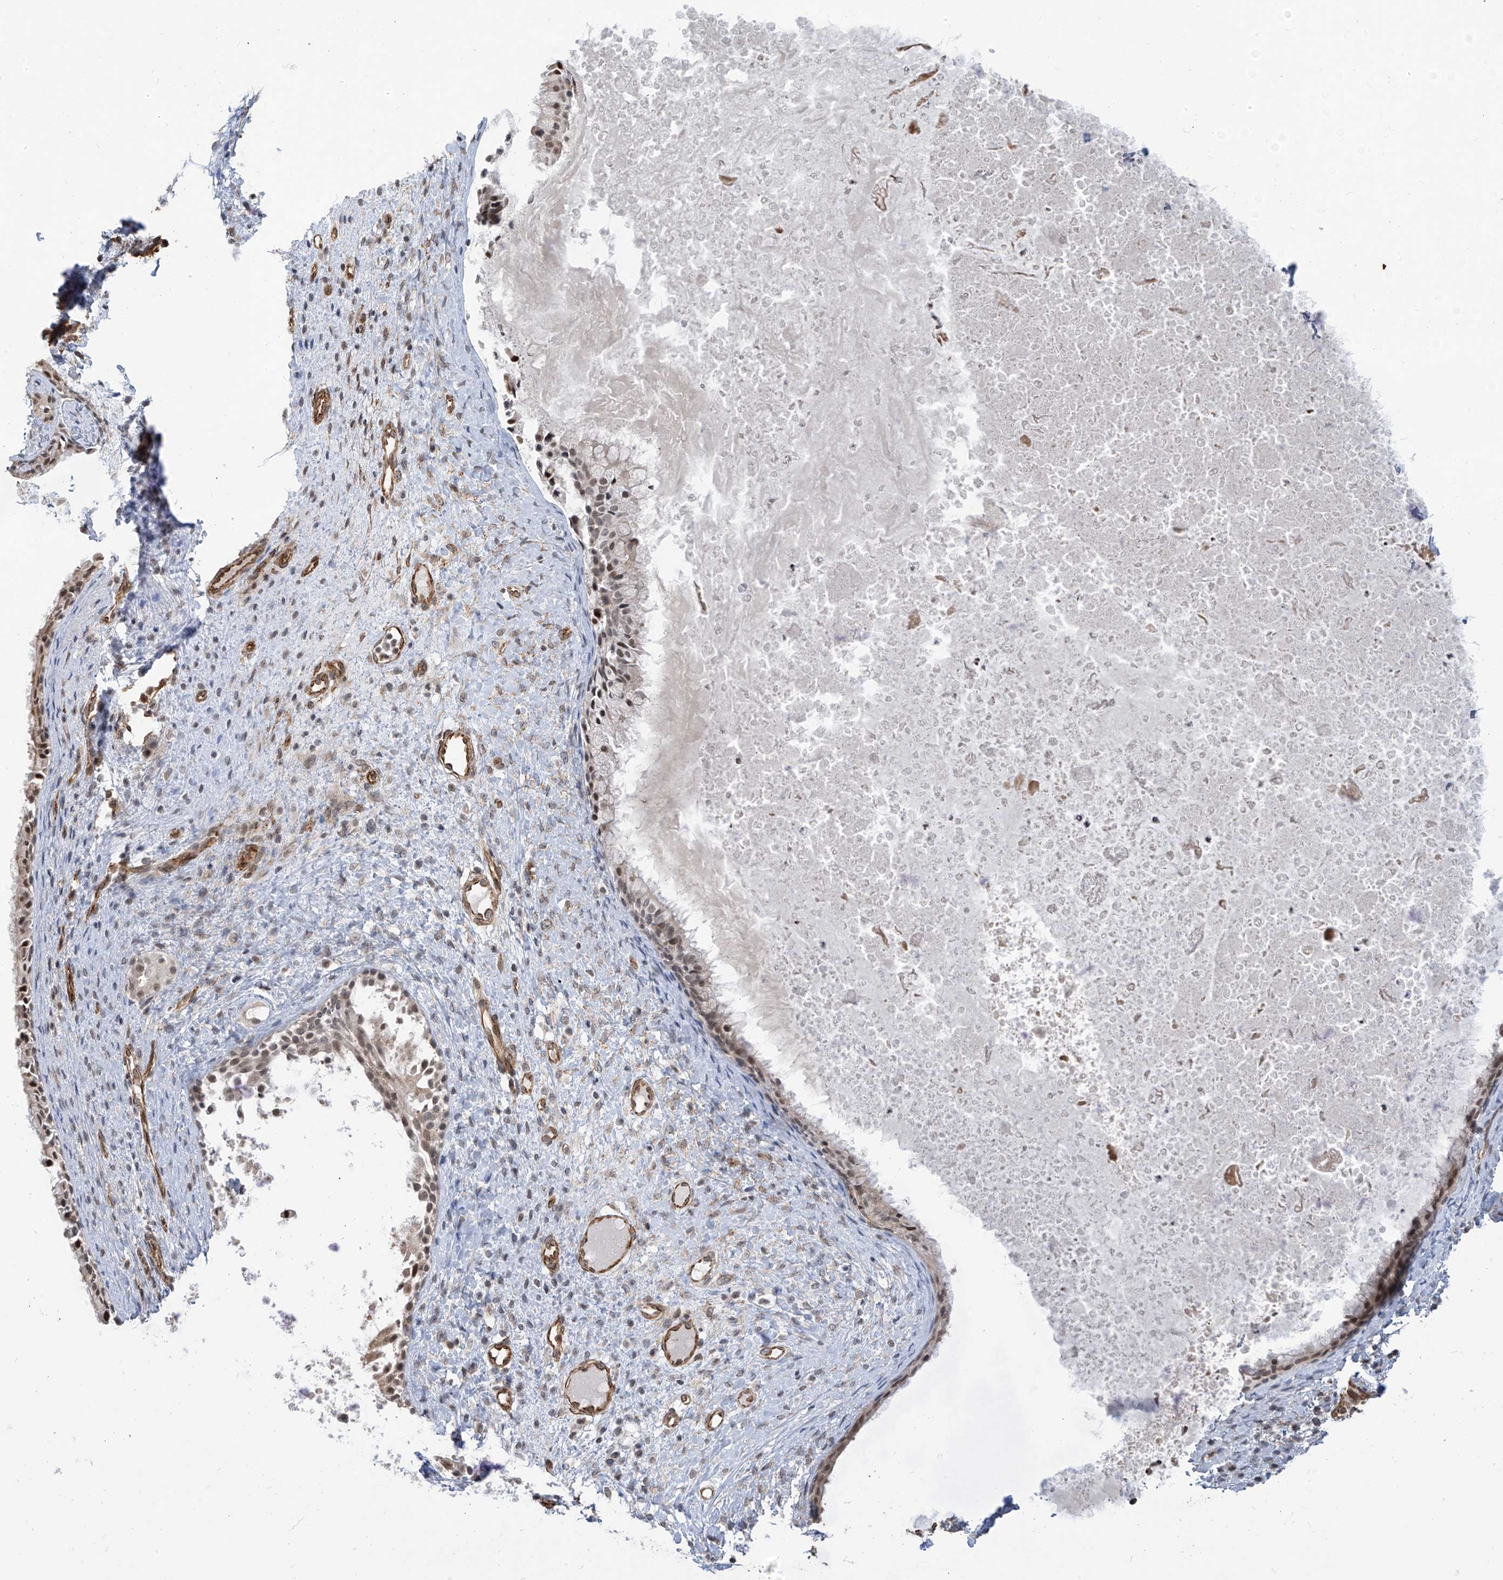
{"staining": {"intensity": "moderate", "quantity": "25%-75%", "location": "nuclear"}, "tissue": "nasopharynx", "cell_type": "Respiratory epithelial cells", "image_type": "normal", "snomed": [{"axis": "morphology", "description": "Normal tissue, NOS"}, {"axis": "topography", "description": "Nasopharynx"}], "caption": "A micrograph of human nasopharynx stained for a protein exhibits moderate nuclear brown staining in respiratory epithelial cells. (DAB IHC with brightfield microscopy, high magnification).", "gene": "METAP1D", "patient": {"sex": "male", "age": 22}}